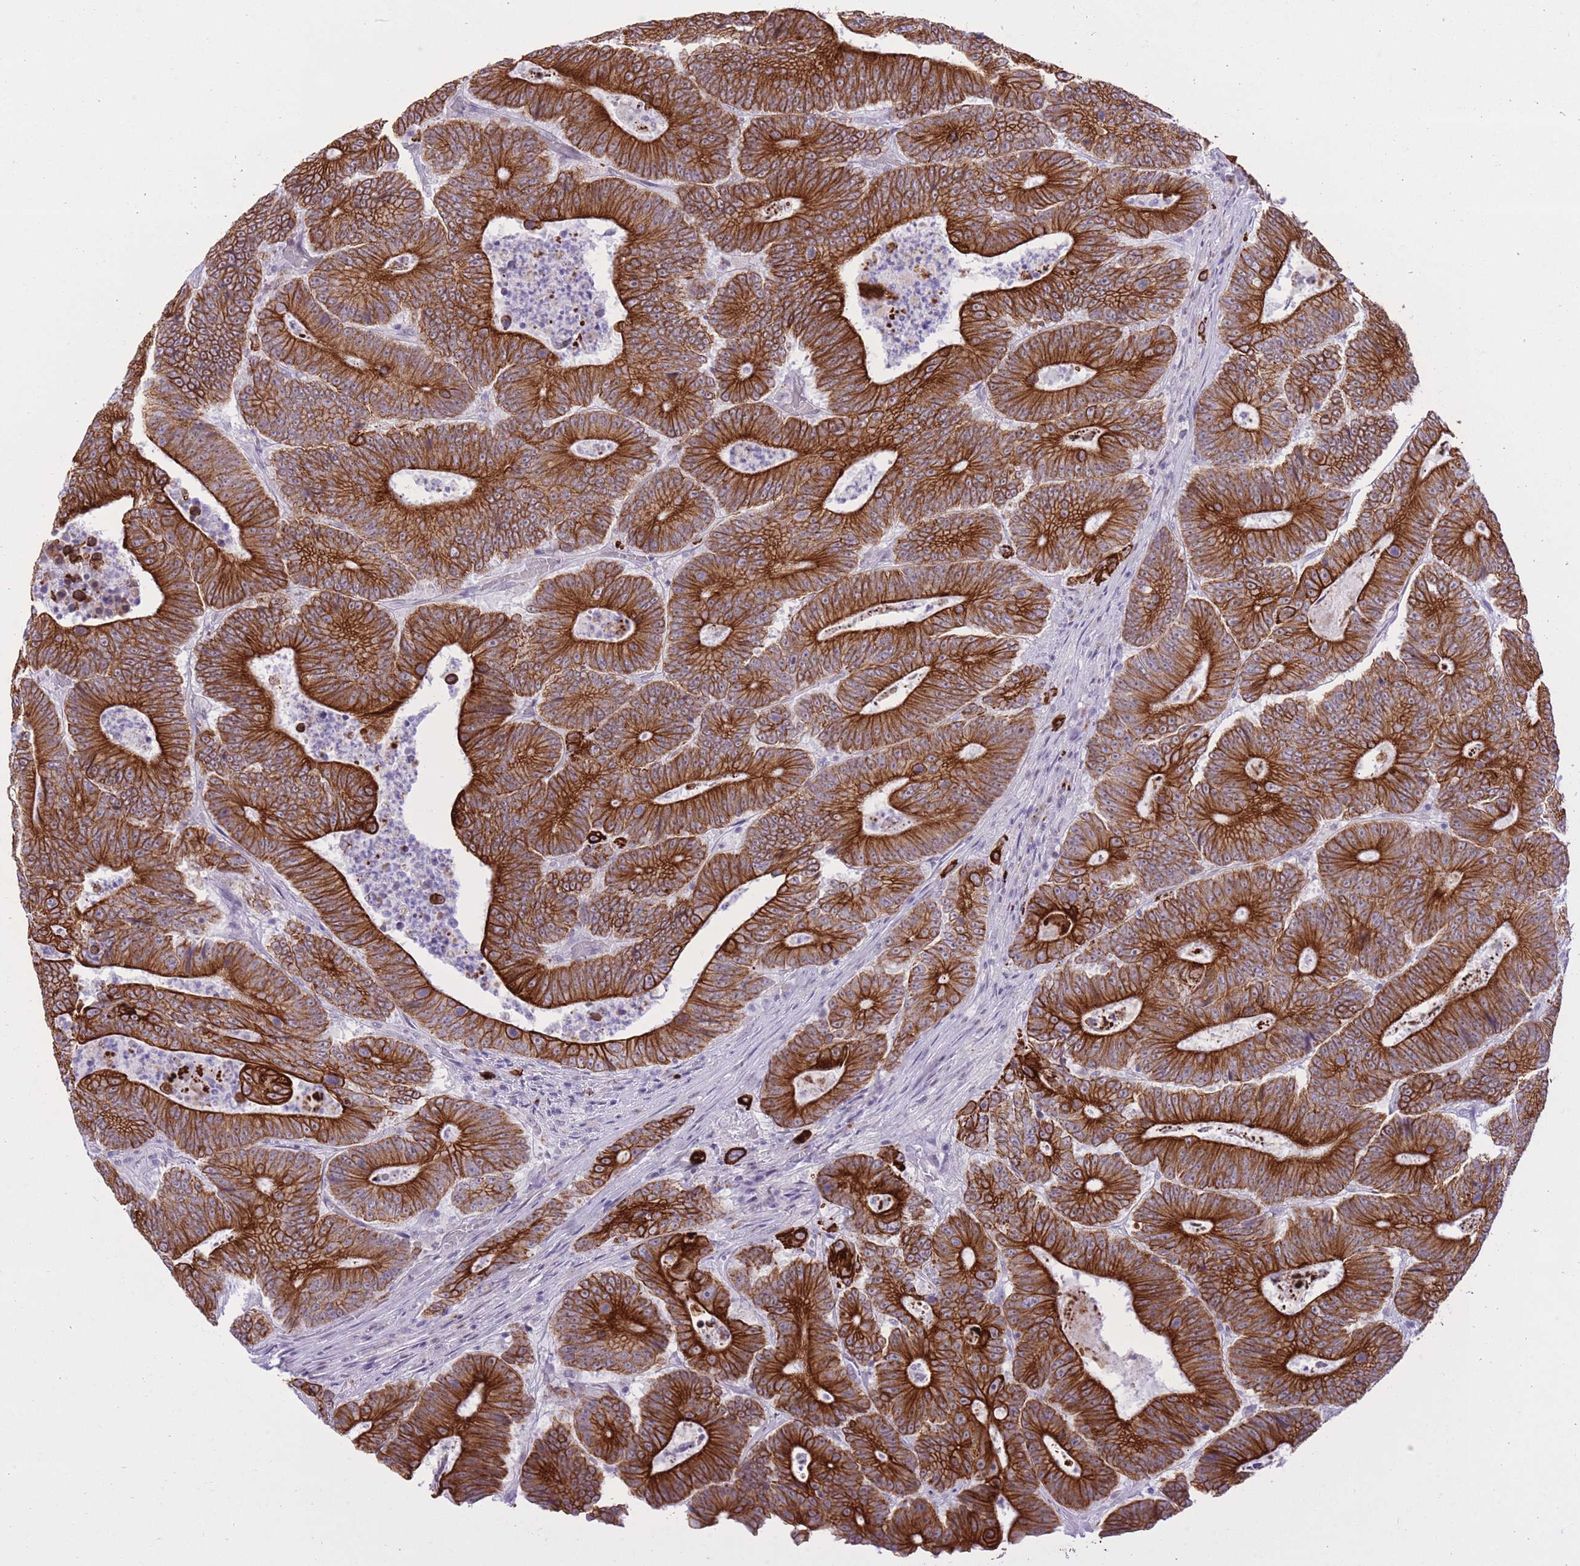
{"staining": {"intensity": "strong", "quantity": ">75%", "location": "cytoplasmic/membranous"}, "tissue": "colorectal cancer", "cell_type": "Tumor cells", "image_type": "cancer", "snomed": [{"axis": "morphology", "description": "Adenocarcinoma, NOS"}, {"axis": "topography", "description": "Colon"}], "caption": "Colorectal cancer (adenocarcinoma) stained with a brown dye exhibits strong cytoplasmic/membranous positive positivity in about >75% of tumor cells.", "gene": "MEIS3", "patient": {"sex": "male", "age": 83}}